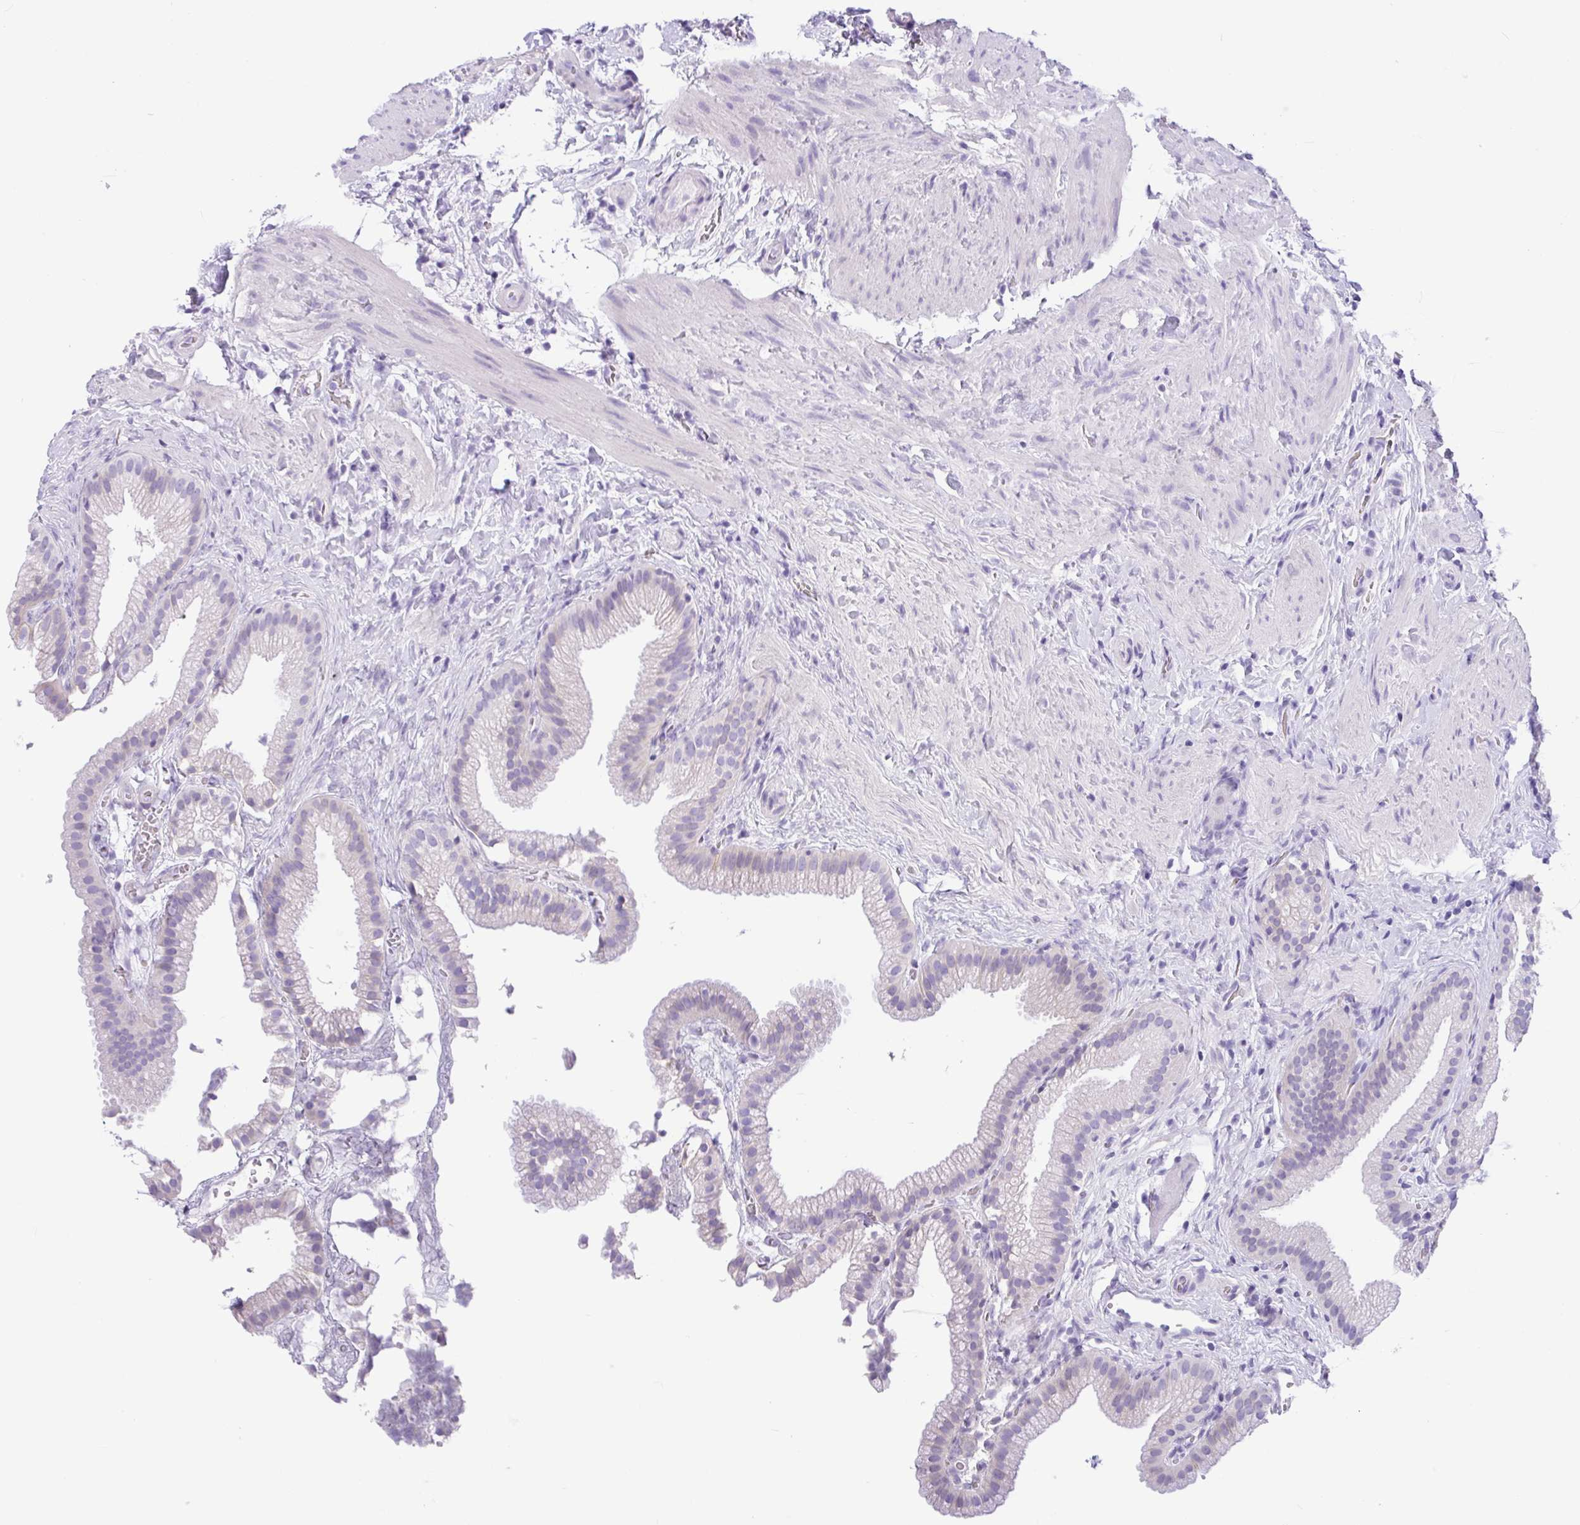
{"staining": {"intensity": "negative", "quantity": "none", "location": "none"}, "tissue": "gallbladder", "cell_type": "Glandular cells", "image_type": "normal", "snomed": [{"axis": "morphology", "description": "Normal tissue, NOS"}, {"axis": "topography", "description": "Gallbladder"}], "caption": "Glandular cells are negative for protein expression in benign human gallbladder. (Stains: DAB (3,3'-diaminobenzidine) immunohistochemistry (IHC) with hematoxylin counter stain, Microscopy: brightfield microscopy at high magnification).", "gene": "ENSG00000274792", "patient": {"sex": "female", "age": 63}}